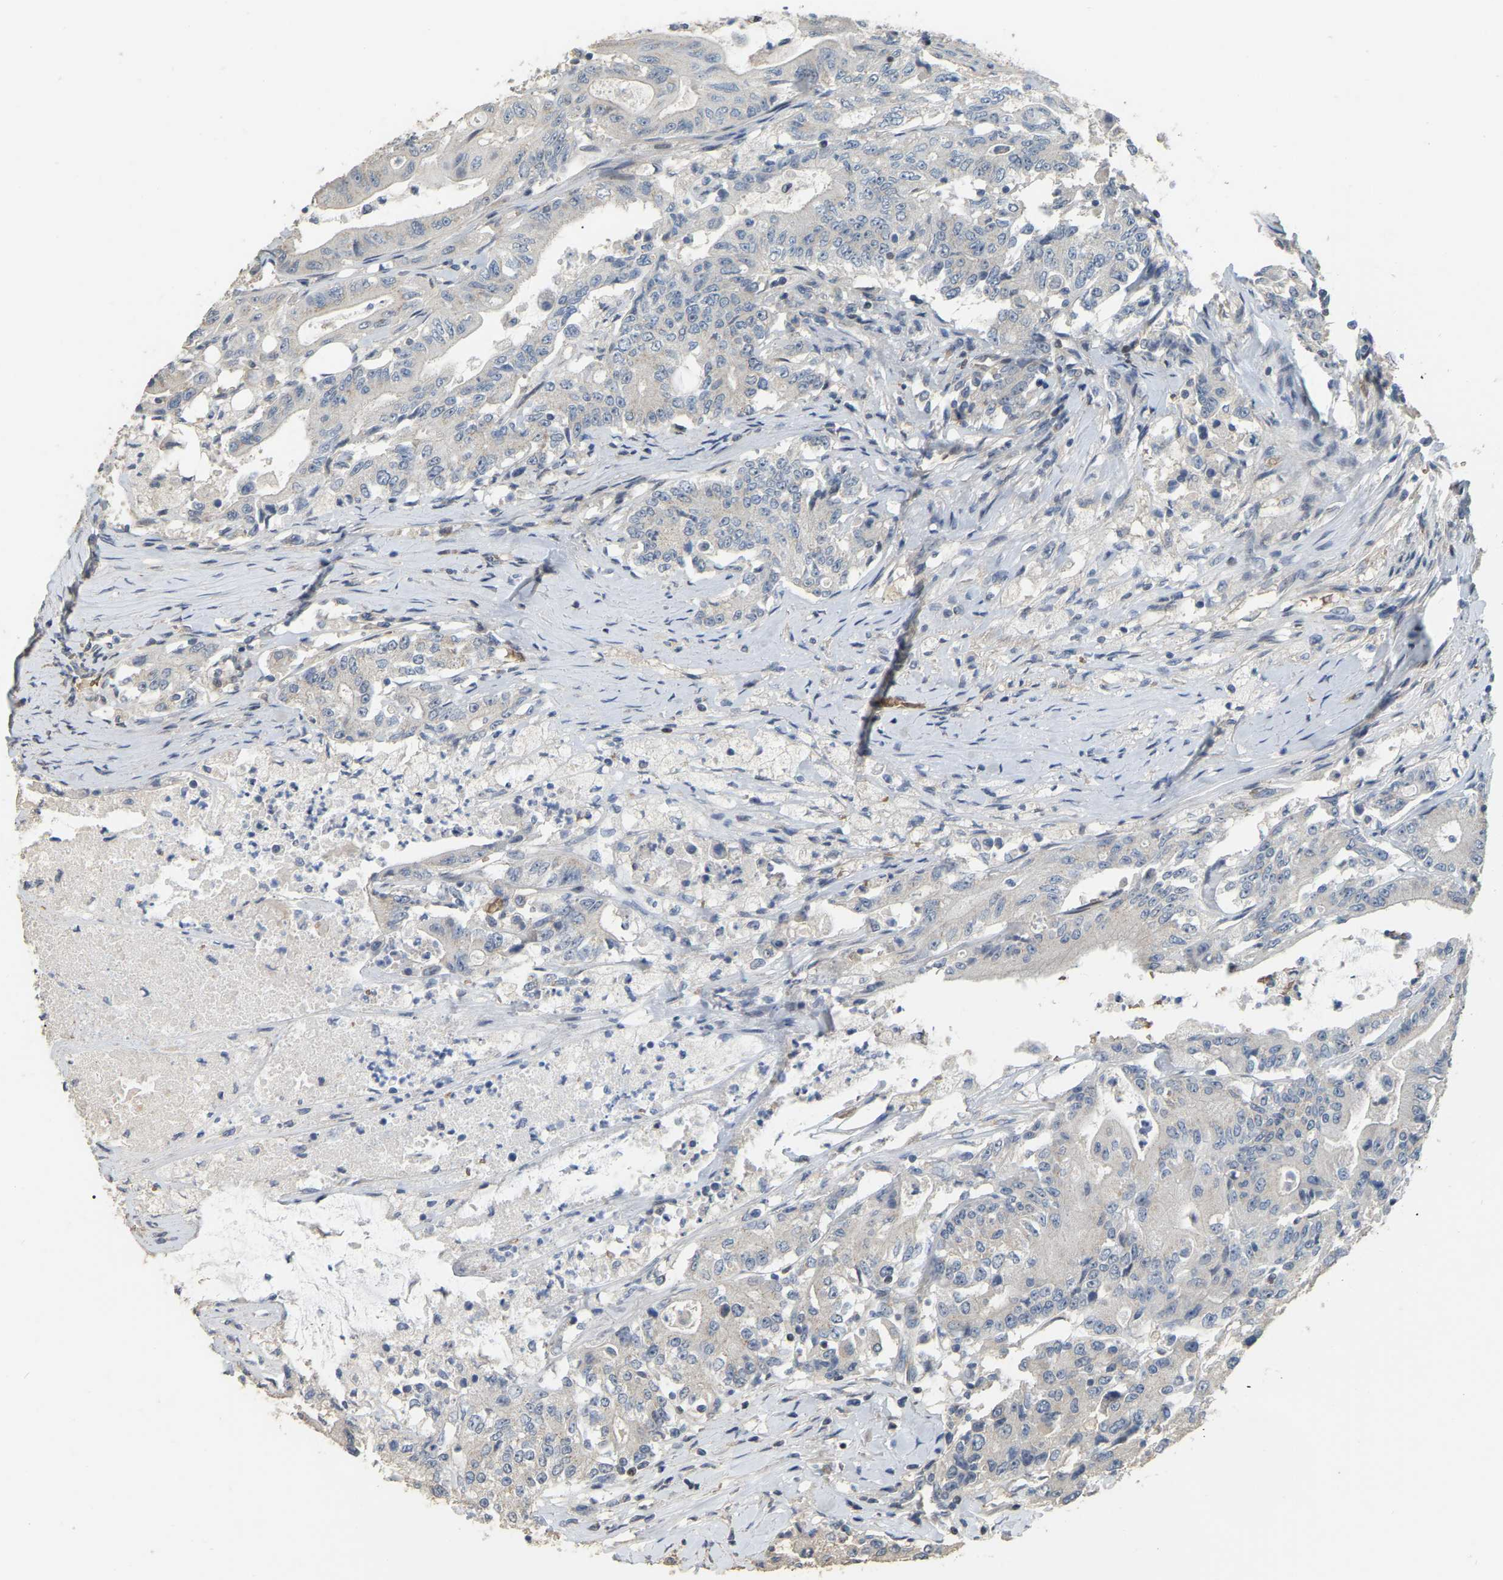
{"staining": {"intensity": "negative", "quantity": "none", "location": "none"}, "tissue": "colorectal cancer", "cell_type": "Tumor cells", "image_type": "cancer", "snomed": [{"axis": "morphology", "description": "Adenocarcinoma, NOS"}, {"axis": "topography", "description": "Colon"}], "caption": "Colorectal cancer stained for a protein using immunohistochemistry displays no staining tumor cells.", "gene": "CFAP298", "patient": {"sex": "female", "age": 77}}